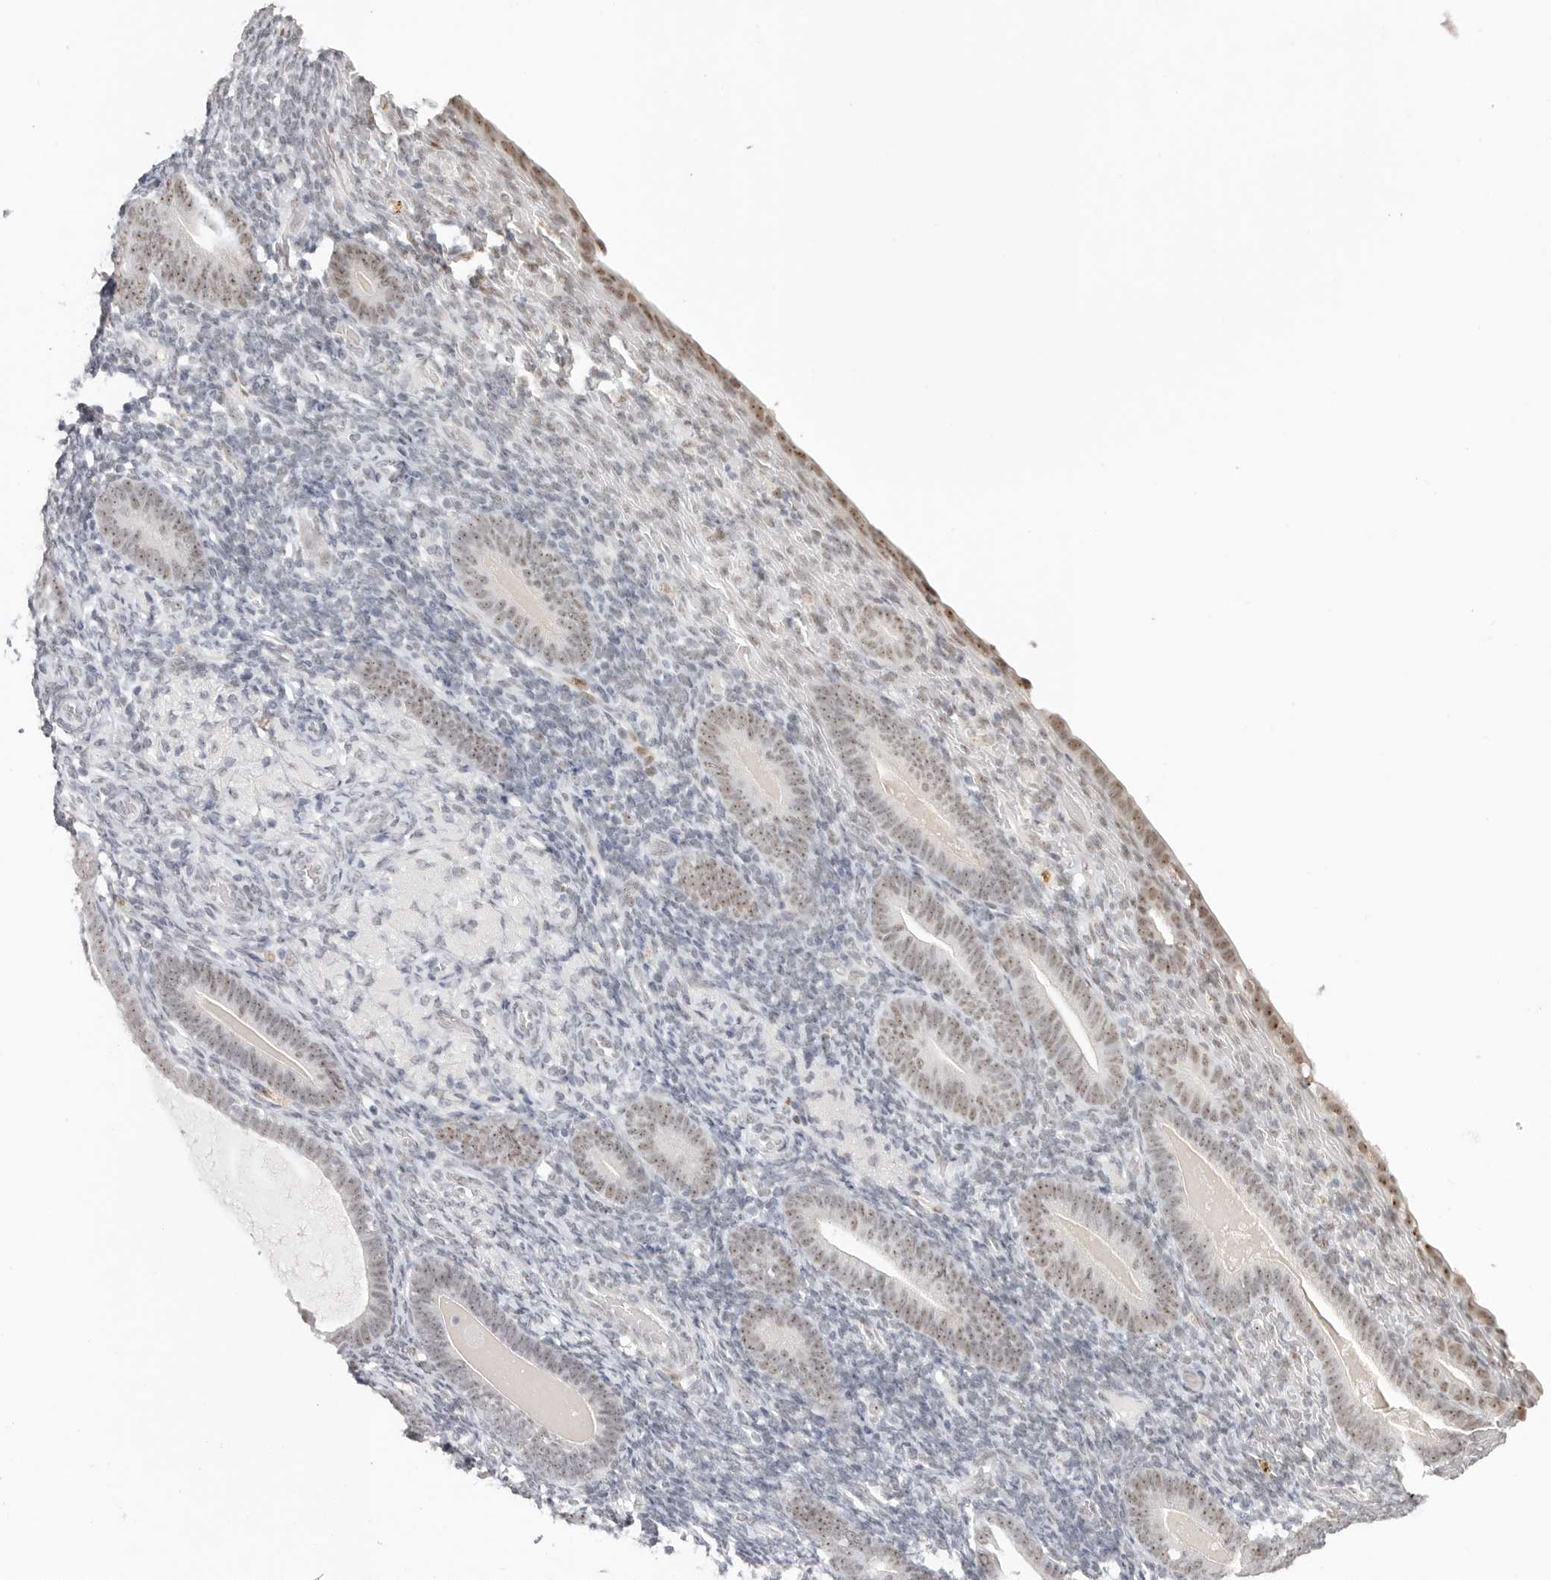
{"staining": {"intensity": "negative", "quantity": "none", "location": "none"}, "tissue": "endometrium", "cell_type": "Cells in endometrial stroma", "image_type": "normal", "snomed": [{"axis": "morphology", "description": "Normal tissue, NOS"}, {"axis": "topography", "description": "Endometrium"}], "caption": "An image of endometrium stained for a protein exhibits no brown staining in cells in endometrial stroma. (DAB IHC, high magnification).", "gene": "LARP7", "patient": {"sex": "female", "age": 51}}